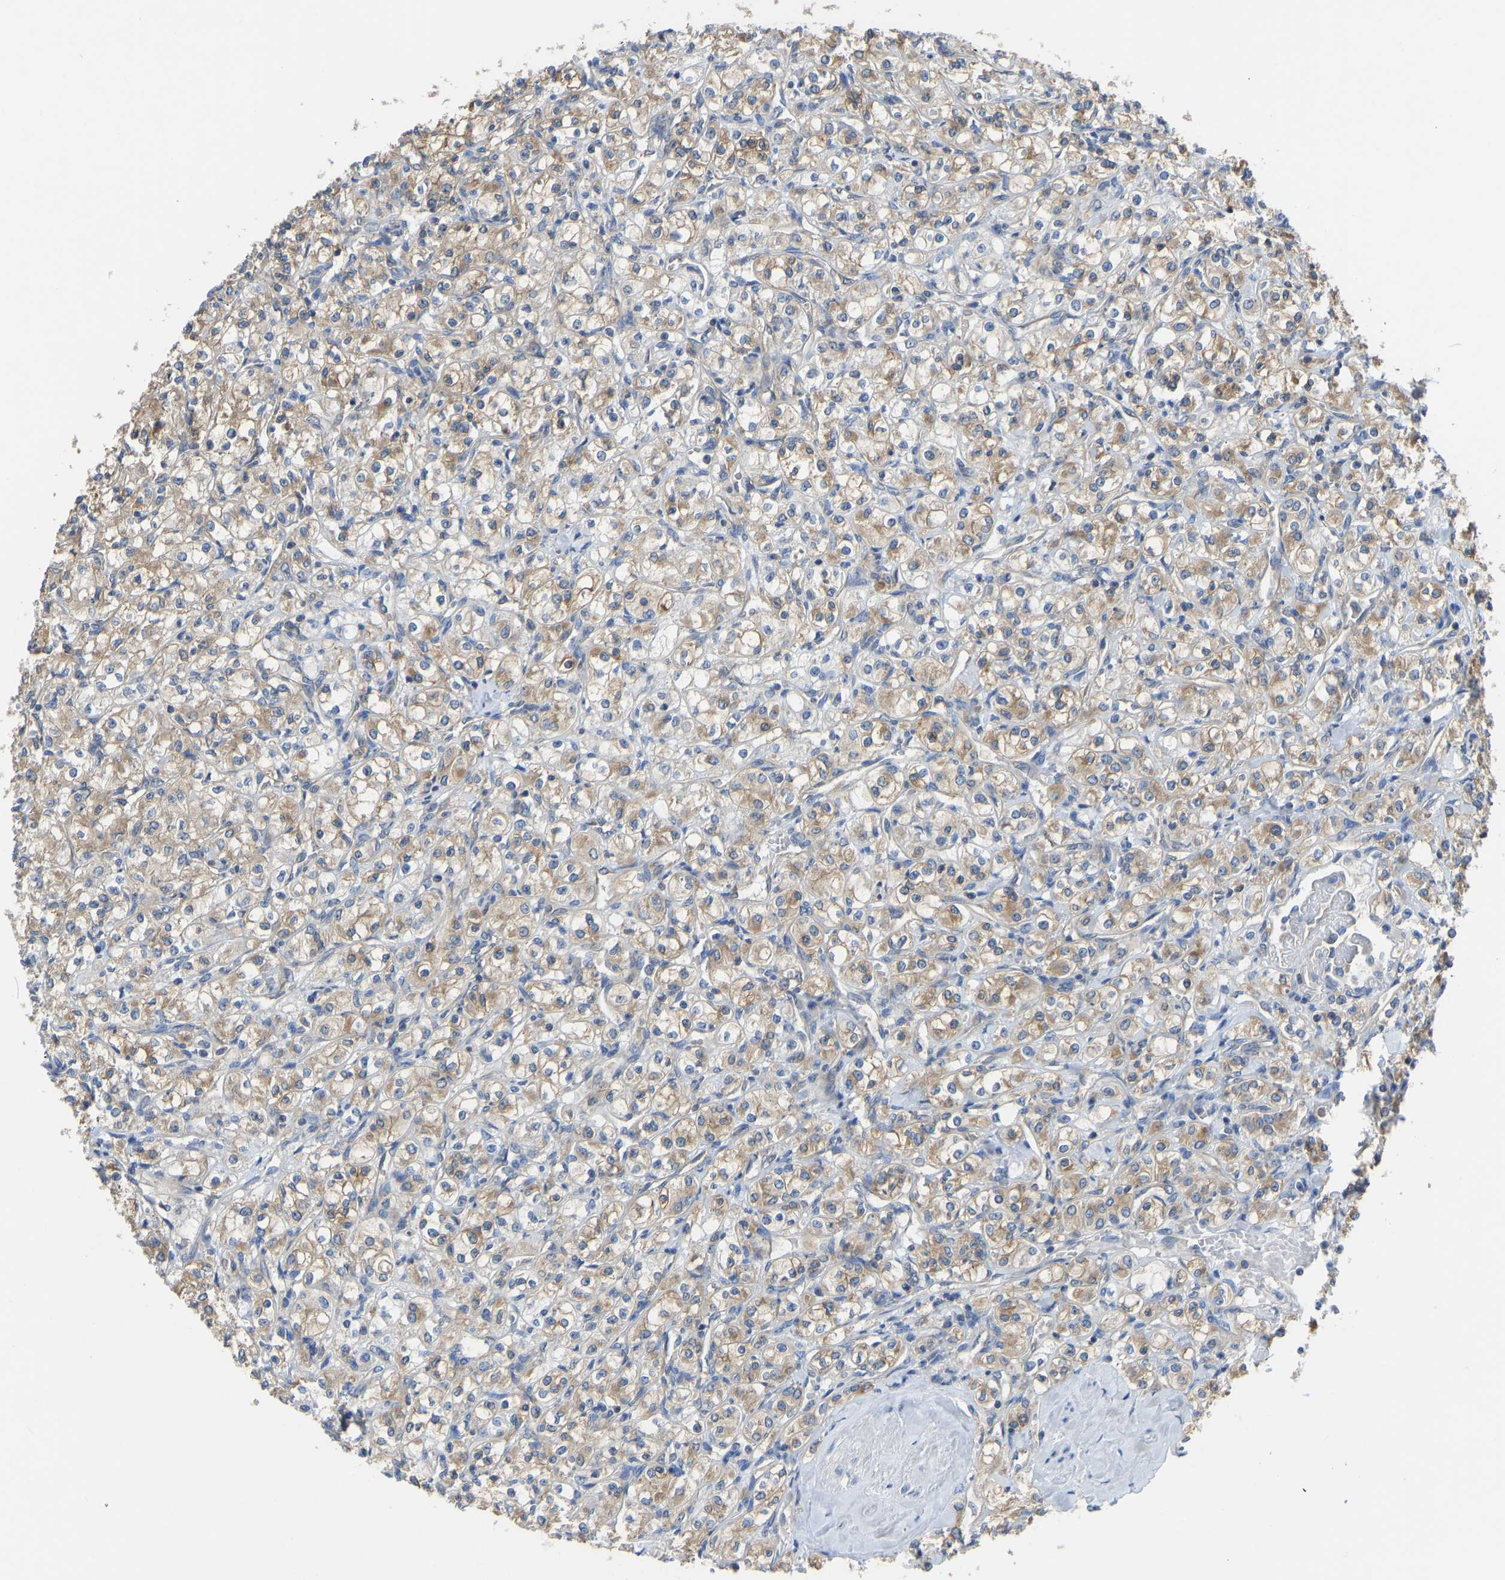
{"staining": {"intensity": "moderate", "quantity": ">75%", "location": "cytoplasmic/membranous"}, "tissue": "renal cancer", "cell_type": "Tumor cells", "image_type": "cancer", "snomed": [{"axis": "morphology", "description": "Adenocarcinoma, NOS"}, {"axis": "topography", "description": "Kidney"}], "caption": "This histopathology image reveals renal adenocarcinoma stained with IHC to label a protein in brown. The cytoplasmic/membranous of tumor cells show moderate positivity for the protein. Nuclei are counter-stained blue.", "gene": "PPP3CA", "patient": {"sex": "male", "age": 77}}